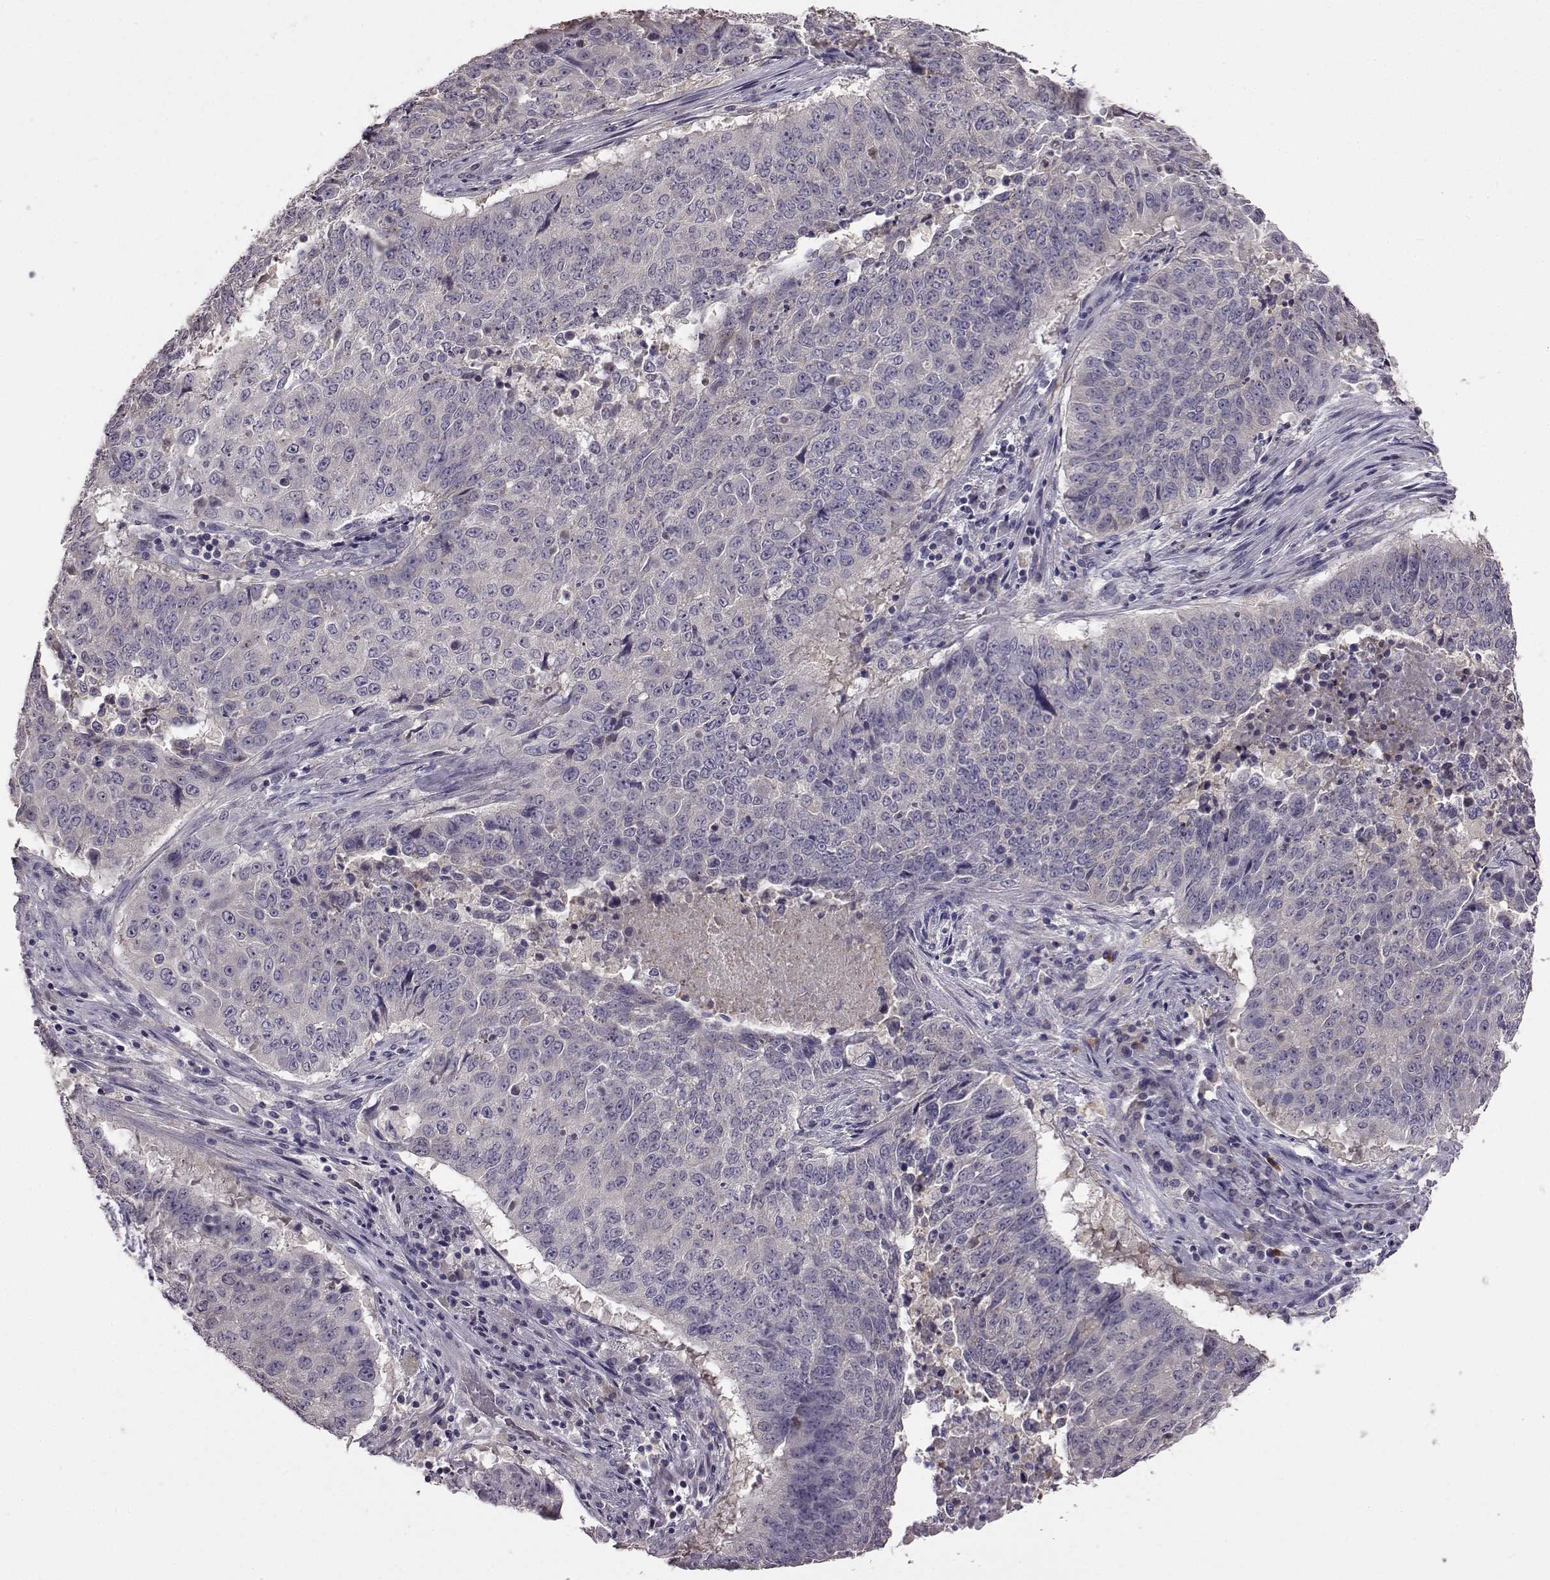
{"staining": {"intensity": "negative", "quantity": "none", "location": "none"}, "tissue": "lung cancer", "cell_type": "Tumor cells", "image_type": "cancer", "snomed": [{"axis": "morphology", "description": "Normal tissue, NOS"}, {"axis": "morphology", "description": "Squamous cell carcinoma, NOS"}, {"axis": "topography", "description": "Bronchus"}, {"axis": "topography", "description": "Lung"}], "caption": "Immunohistochemical staining of lung squamous cell carcinoma shows no significant staining in tumor cells.", "gene": "ADGRG2", "patient": {"sex": "male", "age": 64}}